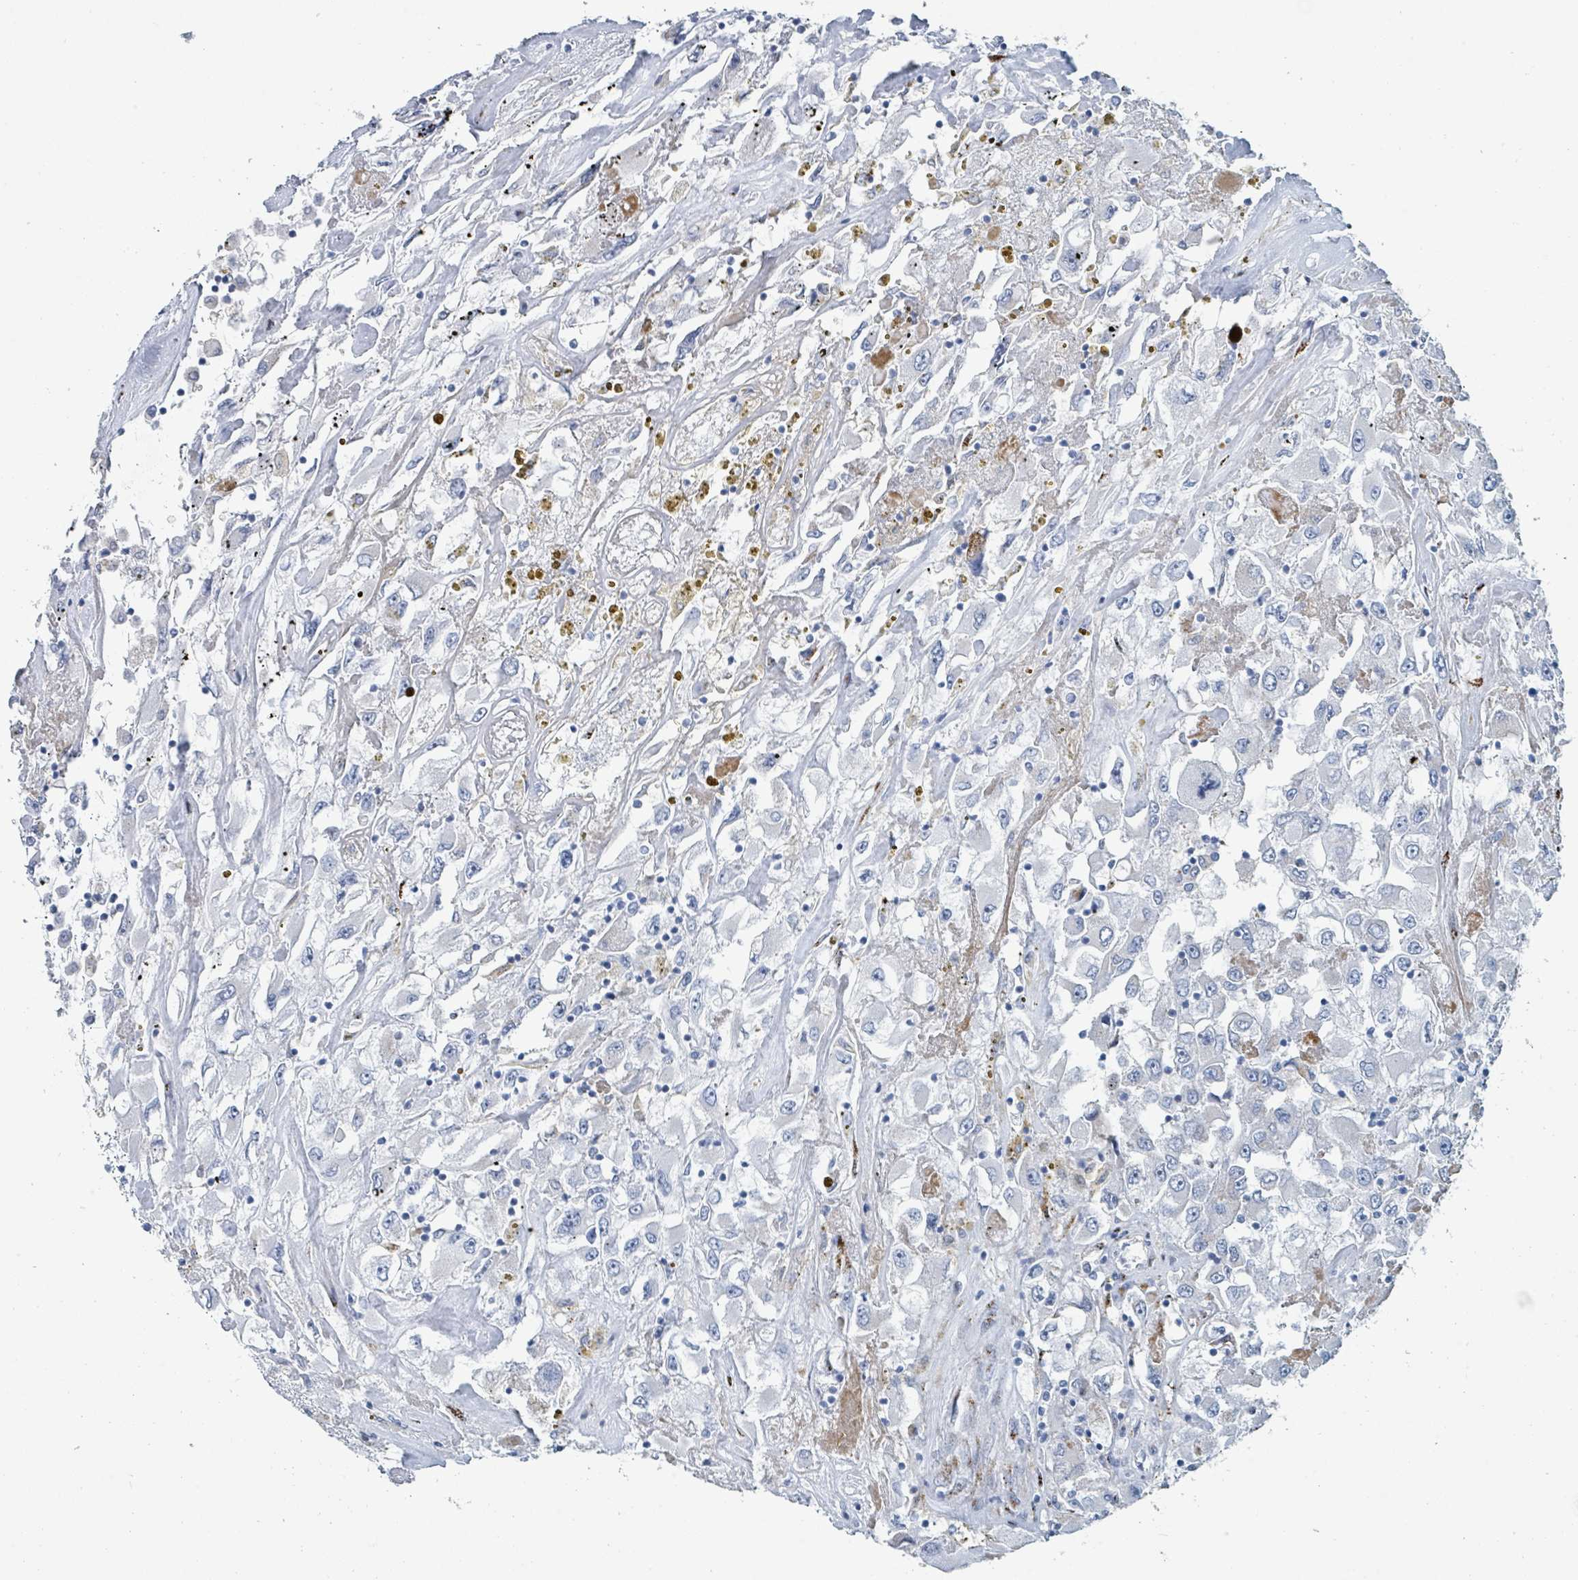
{"staining": {"intensity": "negative", "quantity": "none", "location": "none"}, "tissue": "renal cancer", "cell_type": "Tumor cells", "image_type": "cancer", "snomed": [{"axis": "morphology", "description": "Adenocarcinoma, NOS"}, {"axis": "topography", "description": "Kidney"}], "caption": "This photomicrograph is of renal cancer stained with immunohistochemistry to label a protein in brown with the nuclei are counter-stained blue. There is no positivity in tumor cells.", "gene": "DCAF5", "patient": {"sex": "female", "age": 52}}